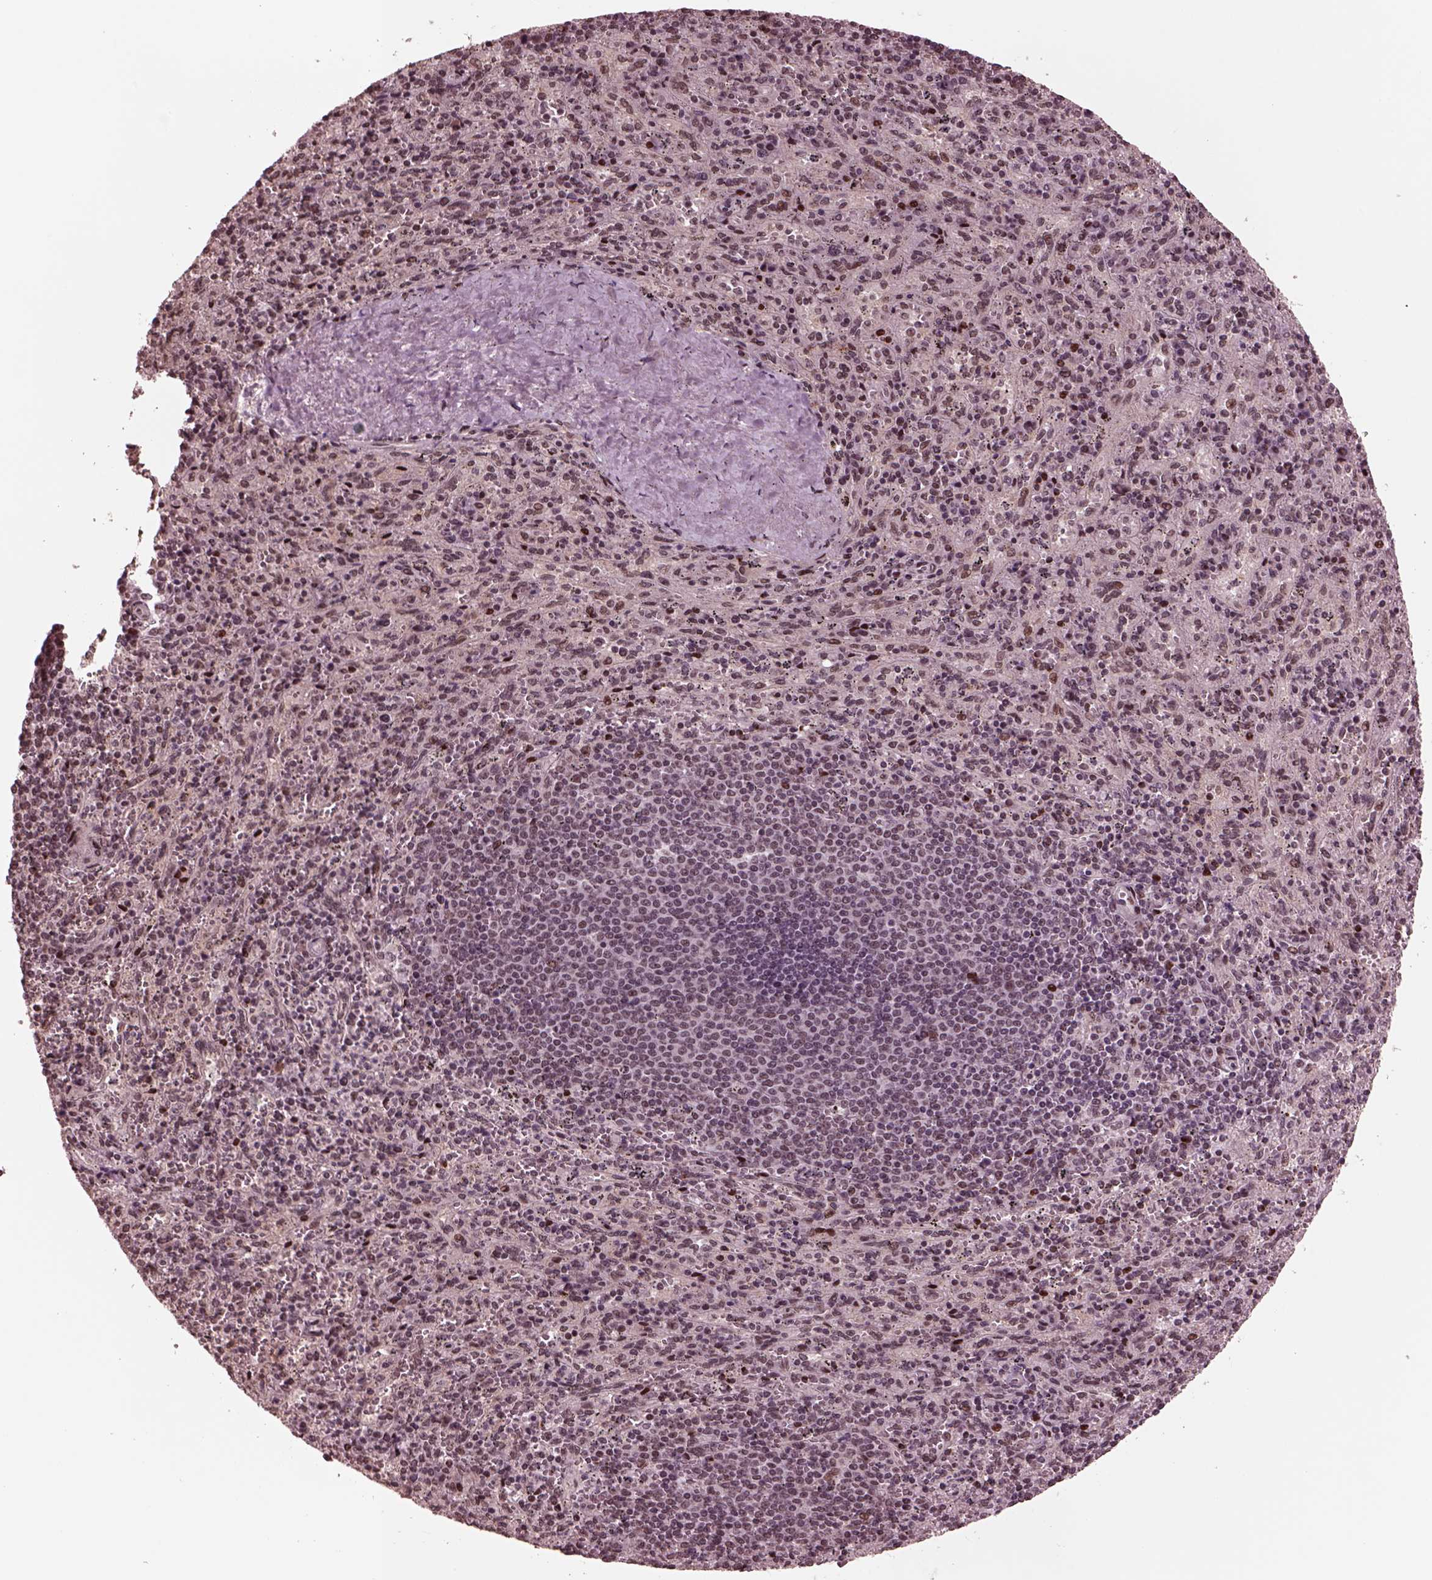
{"staining": {"intensity": "moderate", "quantity": "<25%", "location": "nuclear"}, "tissue": "spleen", "cell_type": "Cells in red pulp", "image_type": "normal", "snomed": [{"axis": "morphology", "description": "Normal tissue, NOS"}, {"axis": "topography", "description": "Spleen"}], "caption": "Immunohistochemical staining of benign spleen displays <25% levels of moderate nuclear protein staining in about <25% of cells in red pulp.", "gene": "NAP1L5", "patient": {"sex": "male", "age": 57}}